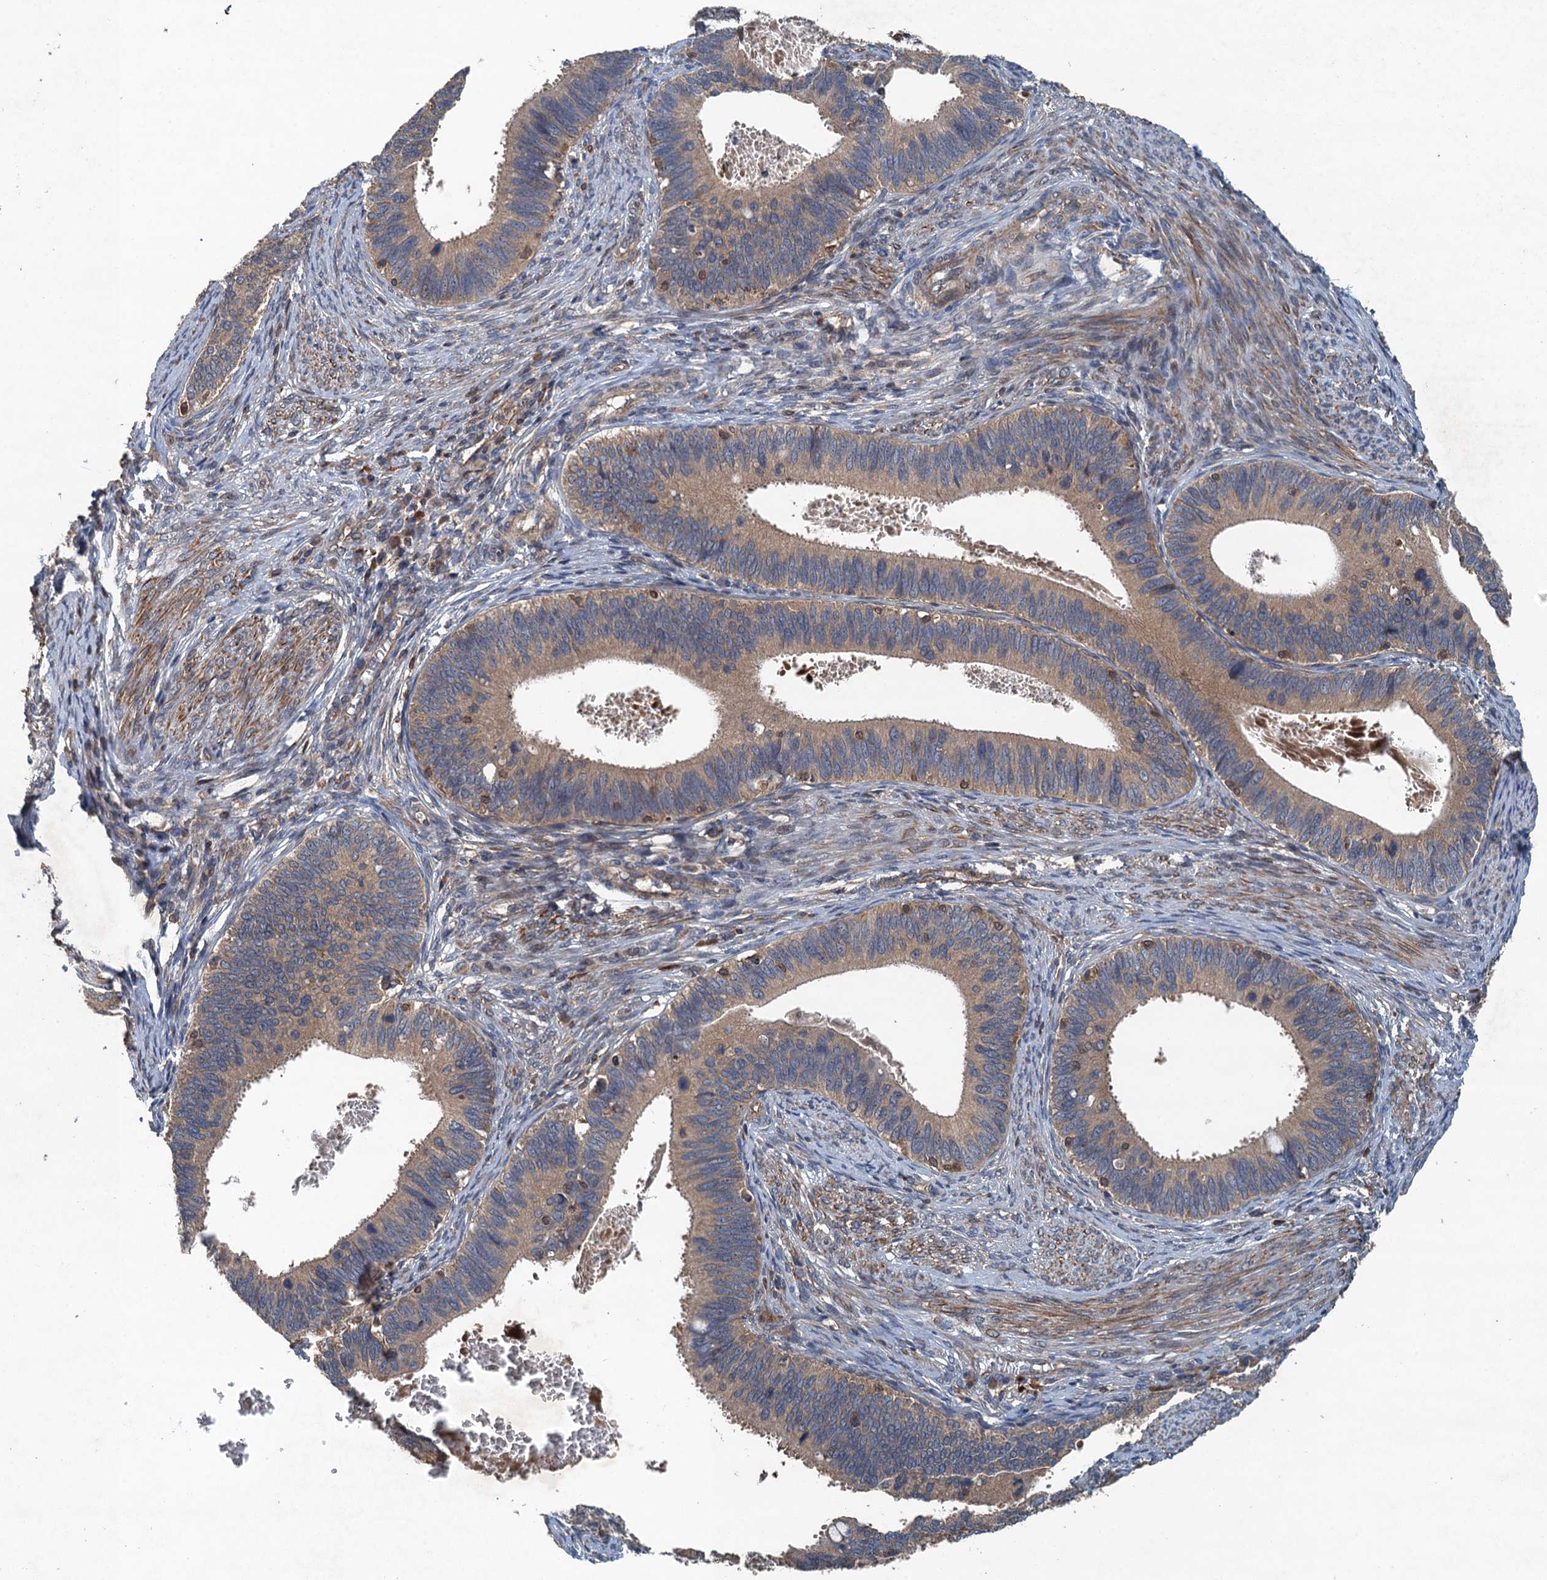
{"staining": {"intensity": "weak", "quantity": "25%-75%", "location": "cytoplasmic/membranous"}, "tissue": "cervical cancer", "cell_type": "Tumor cells", "image_type": "cancer", "snomed": [{"axis": "morphology", "description": "Adenocarcinoma, NOS"}, {"axis": "topography", "description": "Cervix"}], "caption": "Immunohistochemistry (IHC) micrograph of neoplastic tissue: human adenocarcinoma (cervical) stained using immunohistochemistry displays low levels of weak protein expression localized specifically in the cytoplasmic/membranous of tumor cells, appearing as a cytoplasmic/membranous brown color.", "gene": "BORCS5", "patient": {"sex": "female", "age": 42}}